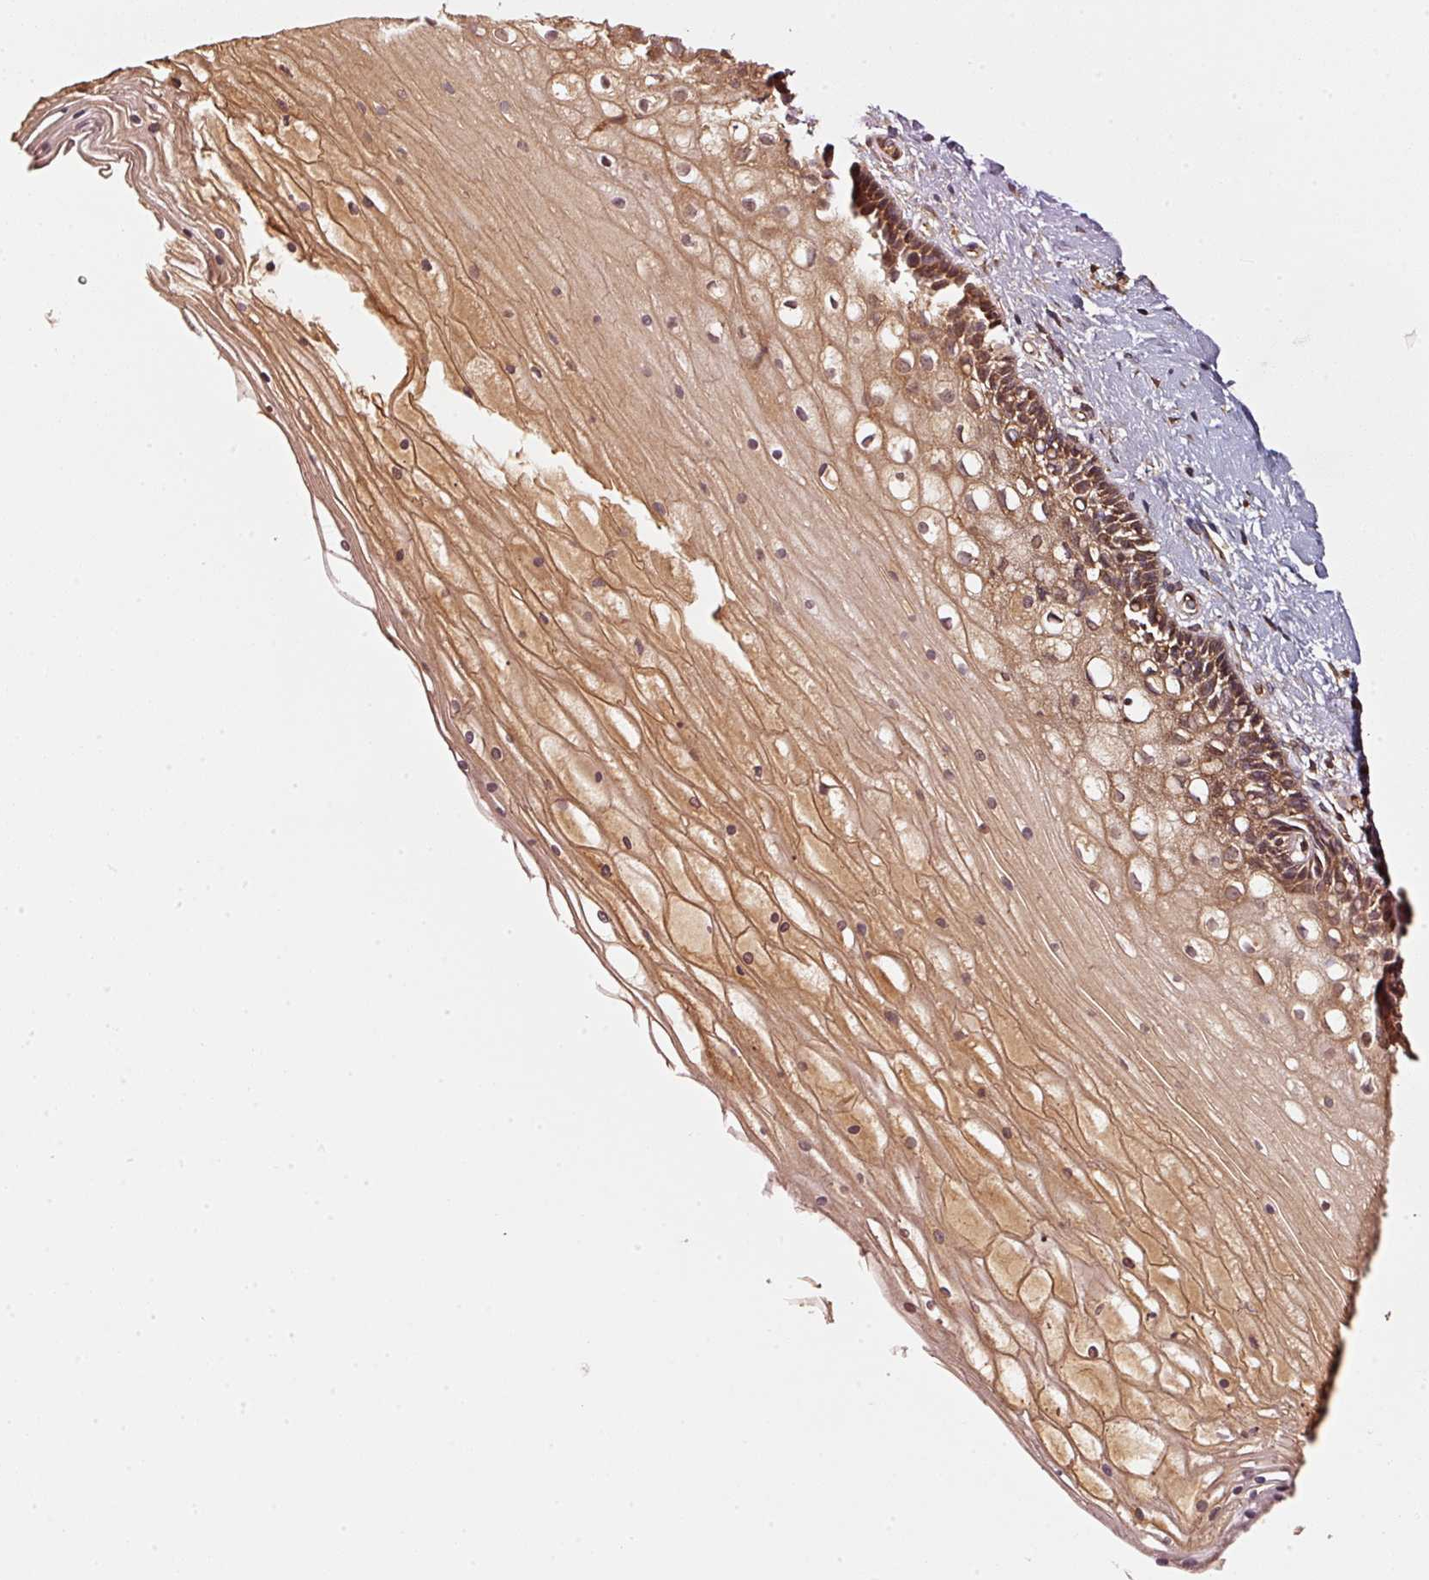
{"staining": {"intensity": "moderate", "quantity": ">75%", "location": "cytoplasmic/membranous,nuclear"}, "tissue": "cervix", "cell_type": "Glandular cells", "image_type": "normal", "snomed": [{"axis": "morphology", "description": "Normal tissue, NOS"}, {"axis": "topography", "description": "Cervix"}], "caption": "The image exhibits staining of unremarkable cervix, revealing moderate cytoplasmic/membranous,nuclear protein staining (brown color) within glandular cells.", "gene": "STAU1", "patient": {"sex": "female", "age": 36}}